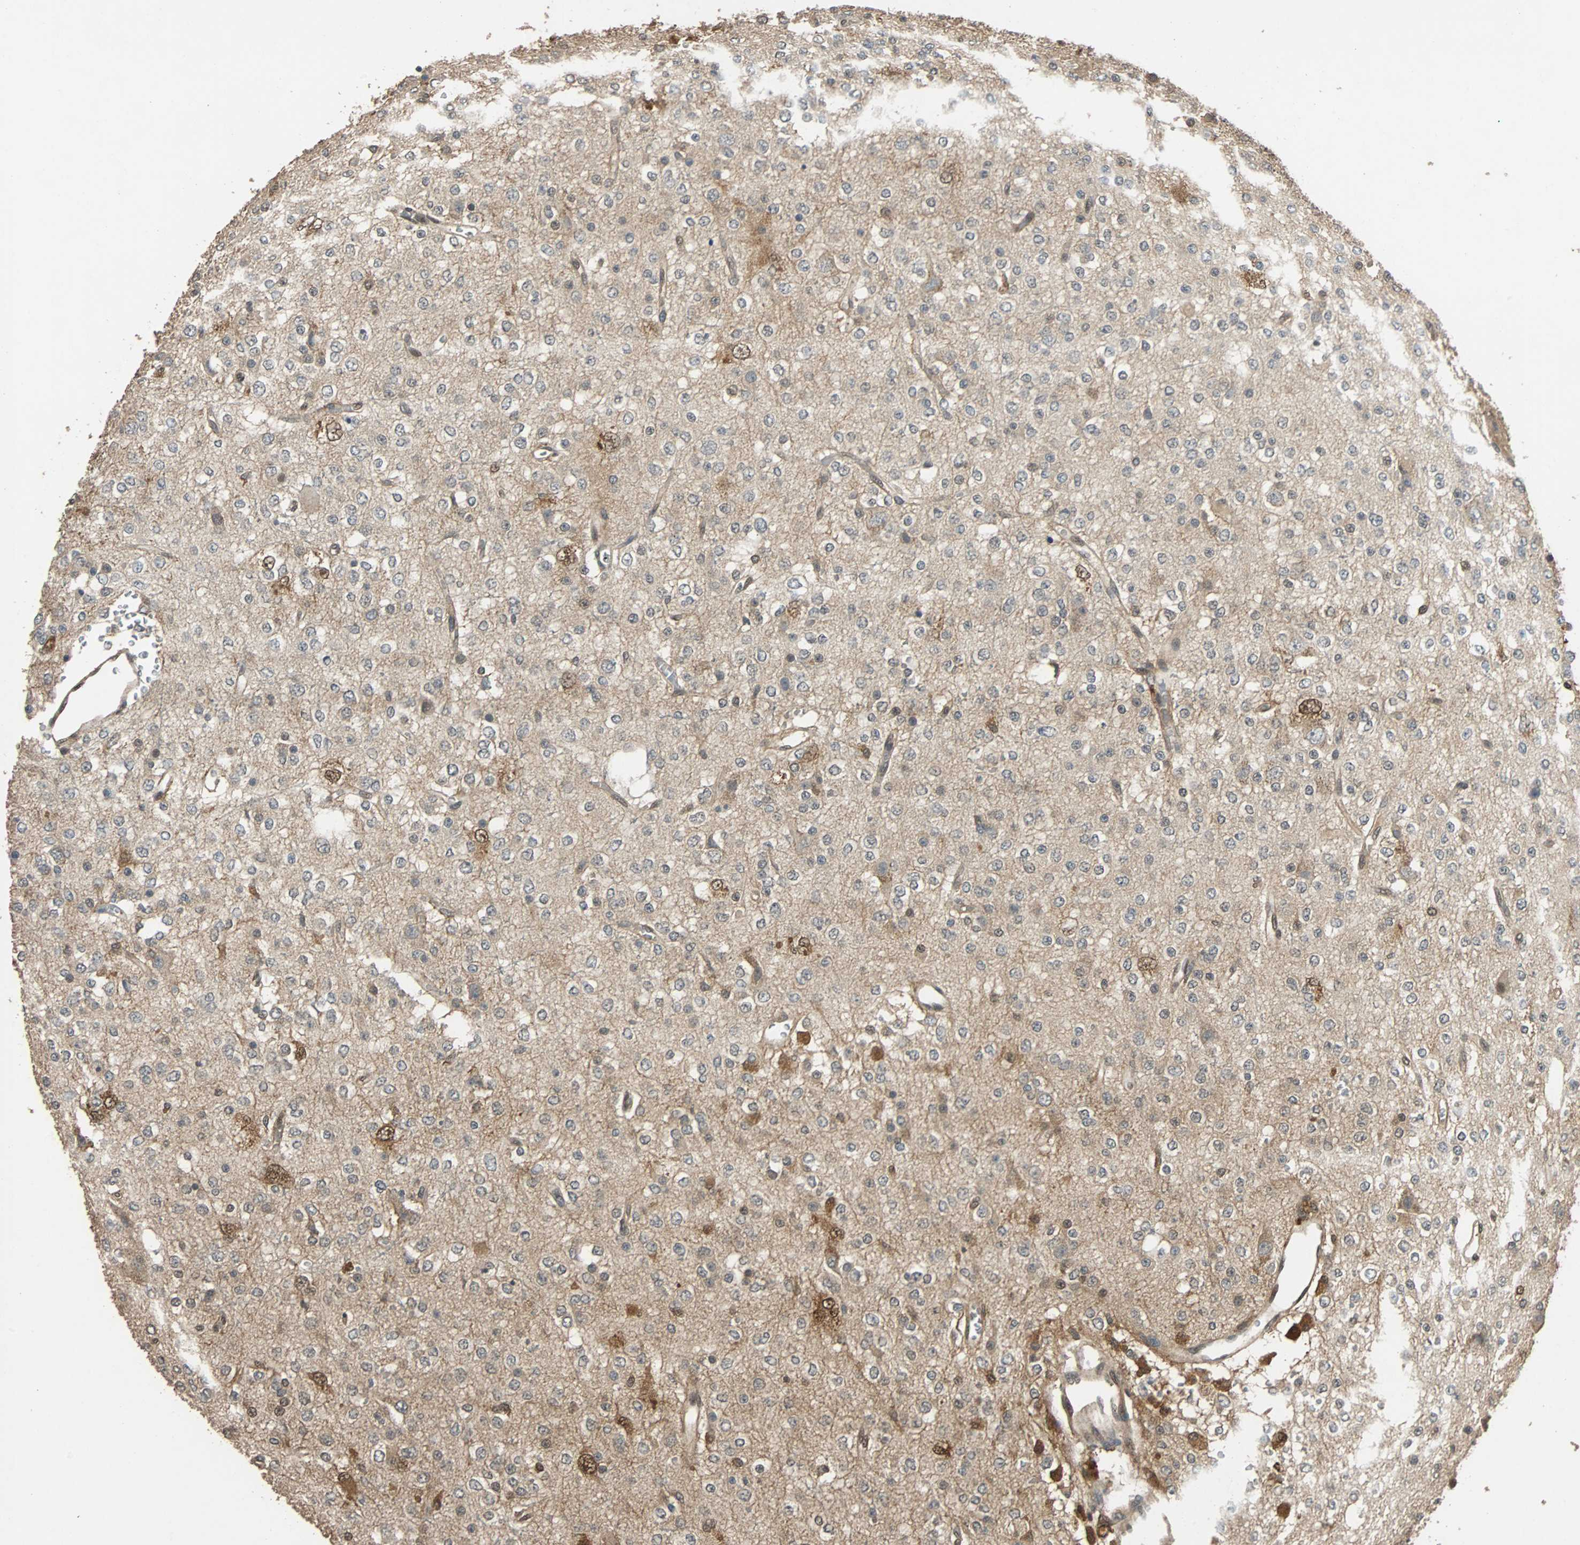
{"staining": {"intensity": "moderate", "quantity": ">75%", "location": "cytoplasmic/membranous"}, "tissue": "glioma", "cell_type": "Tumor cells", "image_type": "cancer", "snomed": [{"axis": "morphology", "description": "Glioma, malignant, Low grade"}, {"axis": "topography", "description": "Brain"}], "caption": "IHC micrograph of human low-grade glioma (malignant) stained for a protein (brown), which displays medium levels of moderate cytoplasmic/membranous positivity in about >75% of tumor cells.", "gene": "PRDX6", "patient": {"sex": "male", "age": 38}}